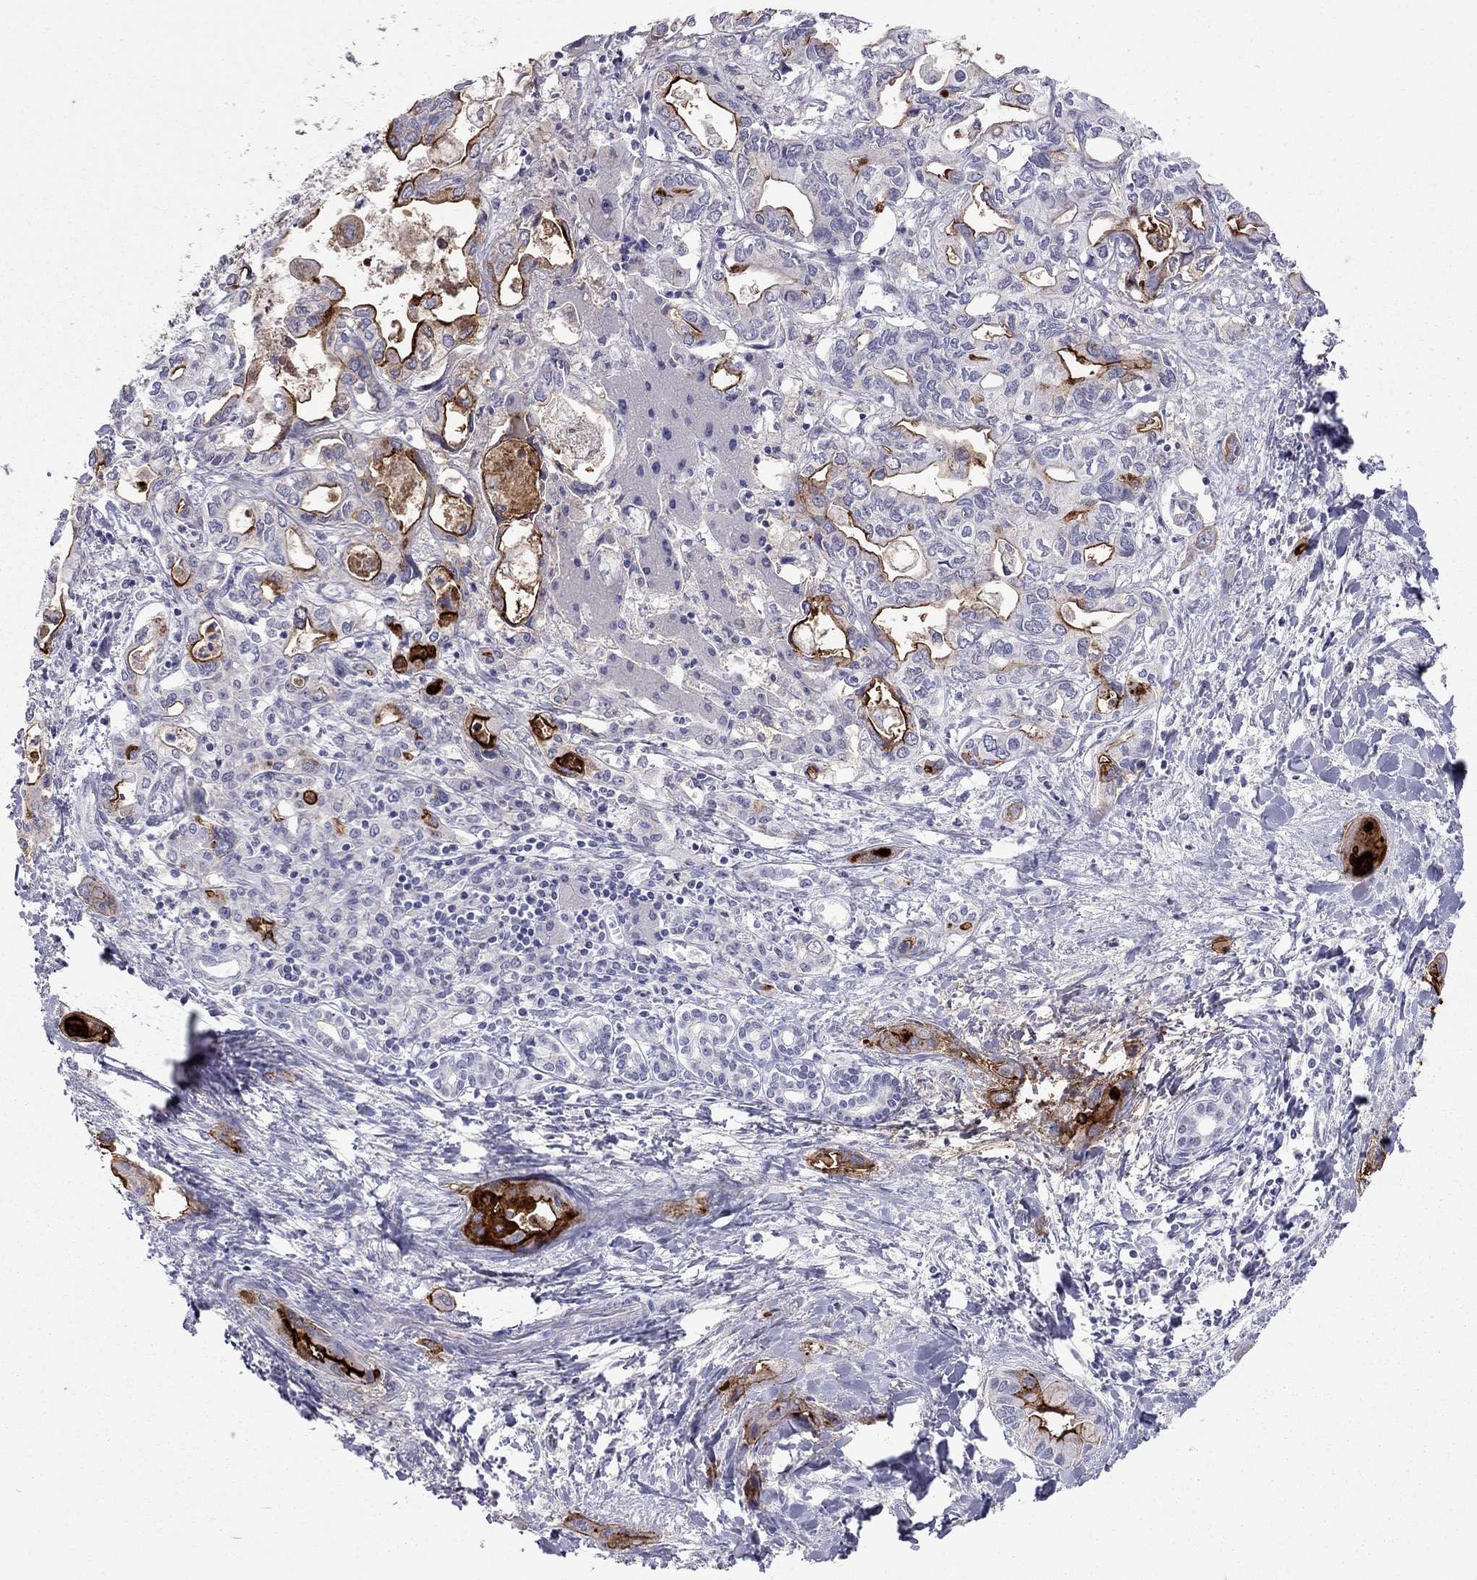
{"staining": {"intensity": "strong", "quantity": "25%-75%", "location": "cytoplasmic/membranous"}, "tissue": "liver cancer", "cell_type": "Tumor cells", "image_type": "cancer", "snomed": [{"axis": "morphology", "description": "Cholangiocarcinoma"}, {"axis": "topography", "description": "Liver"}], "caption": "The photomicrograph displays a brown stain indicating the presence of a protein in the cytoplasmic/membranous of tumor cells in liver cancer. (Brightfield microscopy of DAB IHC at high magnification).", "gene": "MUC16", "patient": {"sex": "female", "age": 64}}